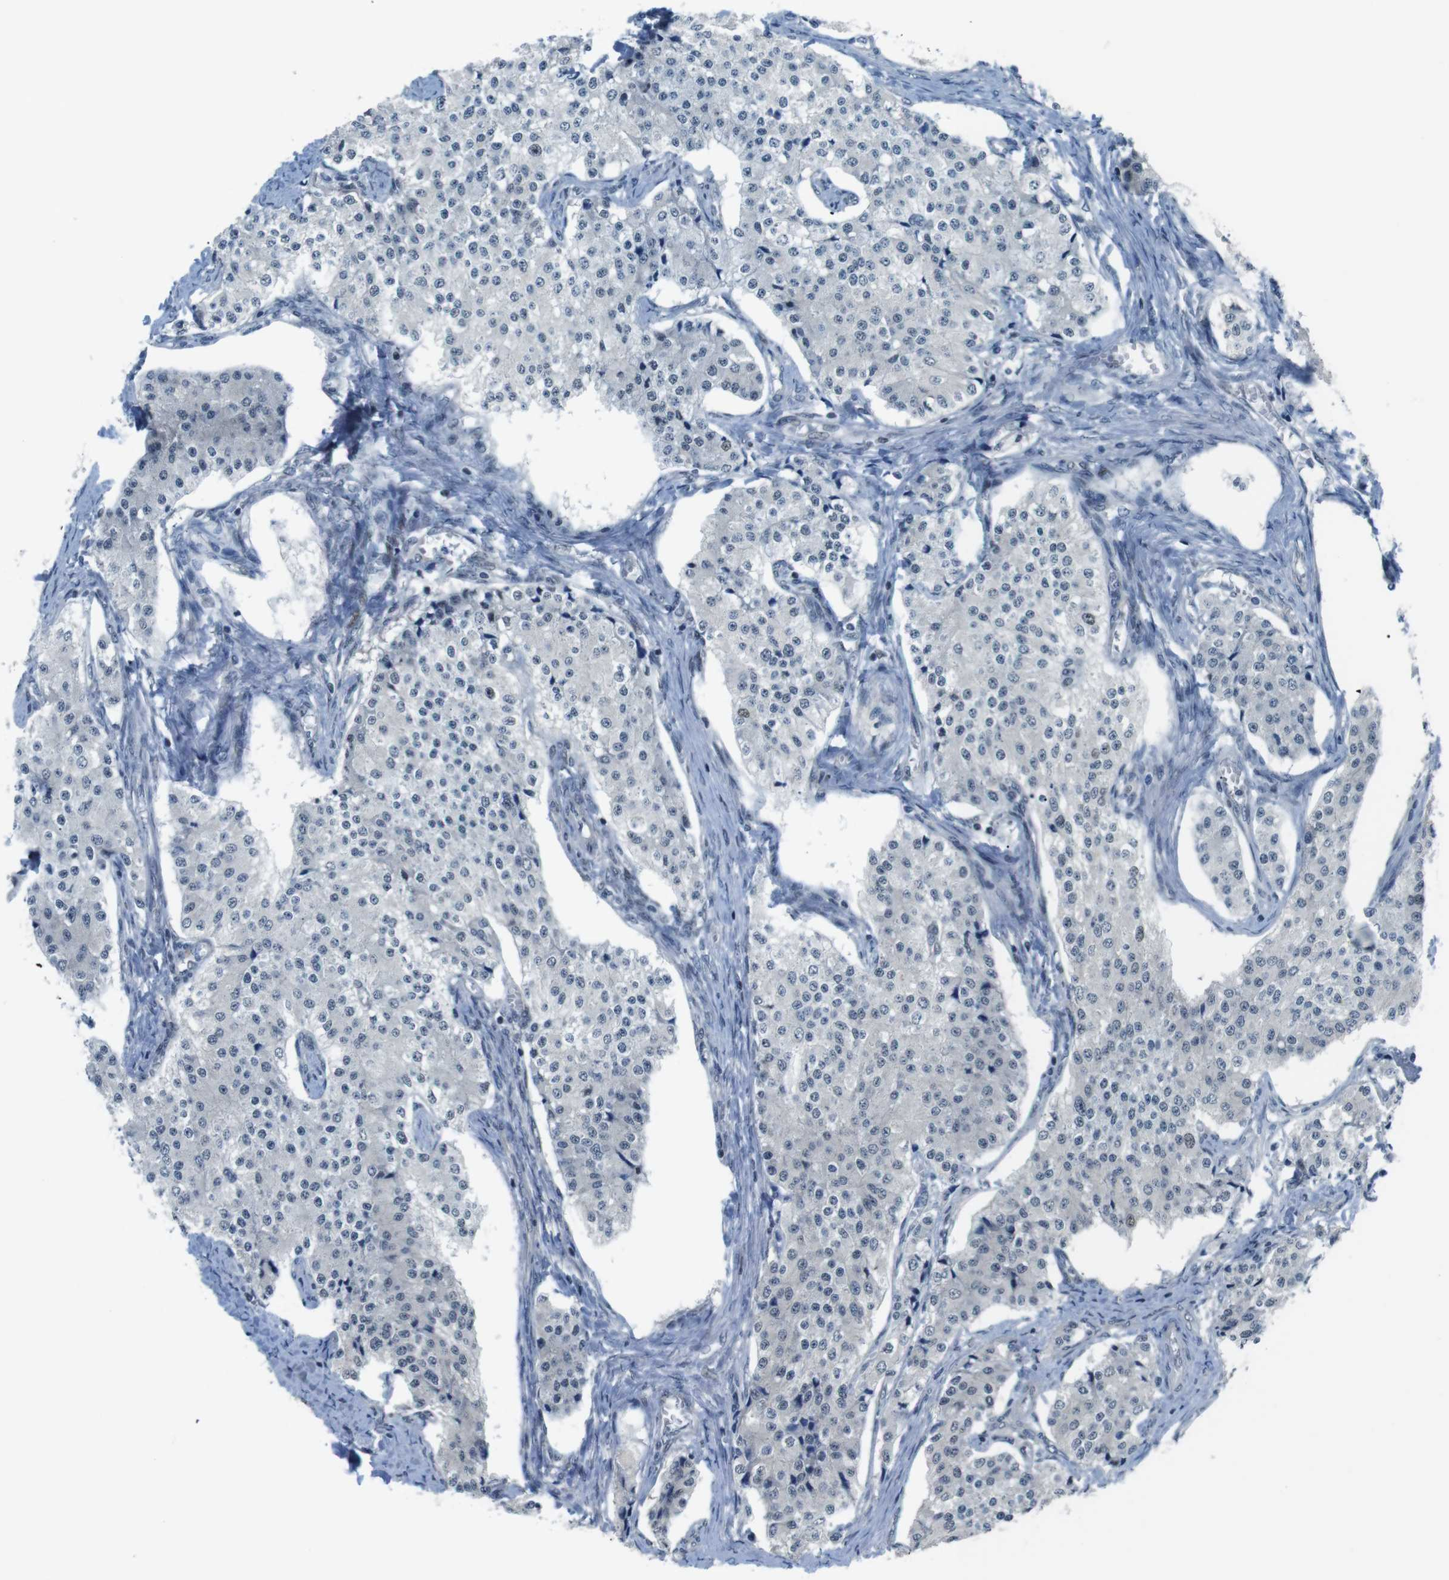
{"staining": {"intensity": "negative", "quantity": "none", "location": "none"}, "tissue": "carcinoid", "cell_type": "Tumor cells", "image_type": "cancer", "snomed": [{"axis": "morphology", "description": "Carcinoid, malignant, NOS"}, {"axis": "topography", "description": "Colon"}], "caption": "Immunohistochemical staining of human carcinoid displays no significant staining in tumor cells.", "gene": "SMCO2", "patient": {"sex": "female", "age": 52}}